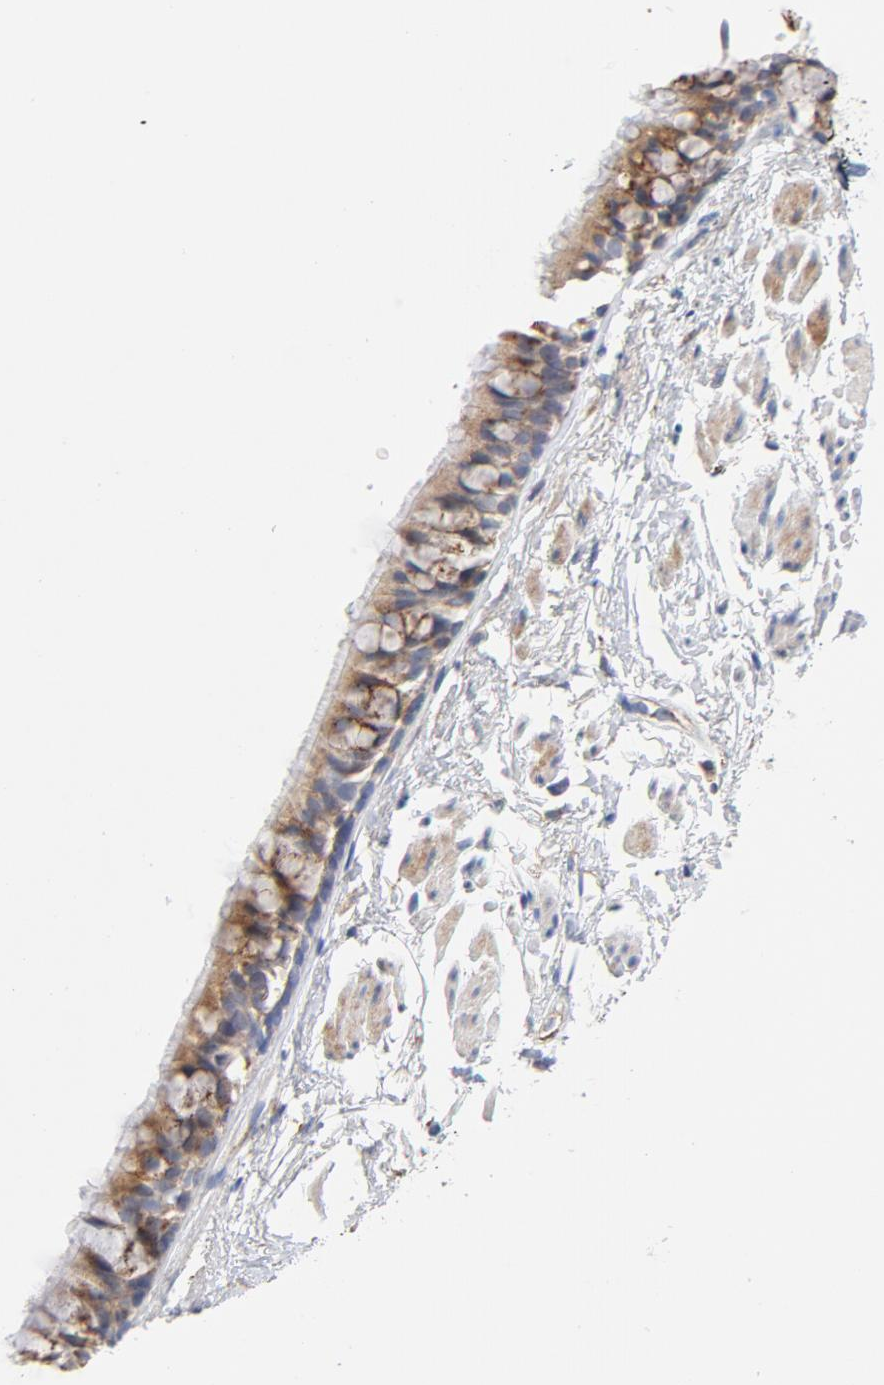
{"staining": {"intensity": "moderate", "quantity": ">75%", "location": "cytoplasmic/membranous"}, "tissue": "bronchus", "cell_type": "Respiratory epithelial cells", "image_type": "normal", "snomed": [{"axis": "morphology", "description": "Normal tissue, NOS"}, {"axis": "topography", "description": "Bronchus"}], "caption": "A micrograph showing moderate cytoplasmic/membranous expression in about >75% of respiratory epithelial cells in benign bronchus, as visualized by brown immunohistochemical staining.", "gene": "RAPGEF3", "patient": {"sex": "female", "age": 73}}